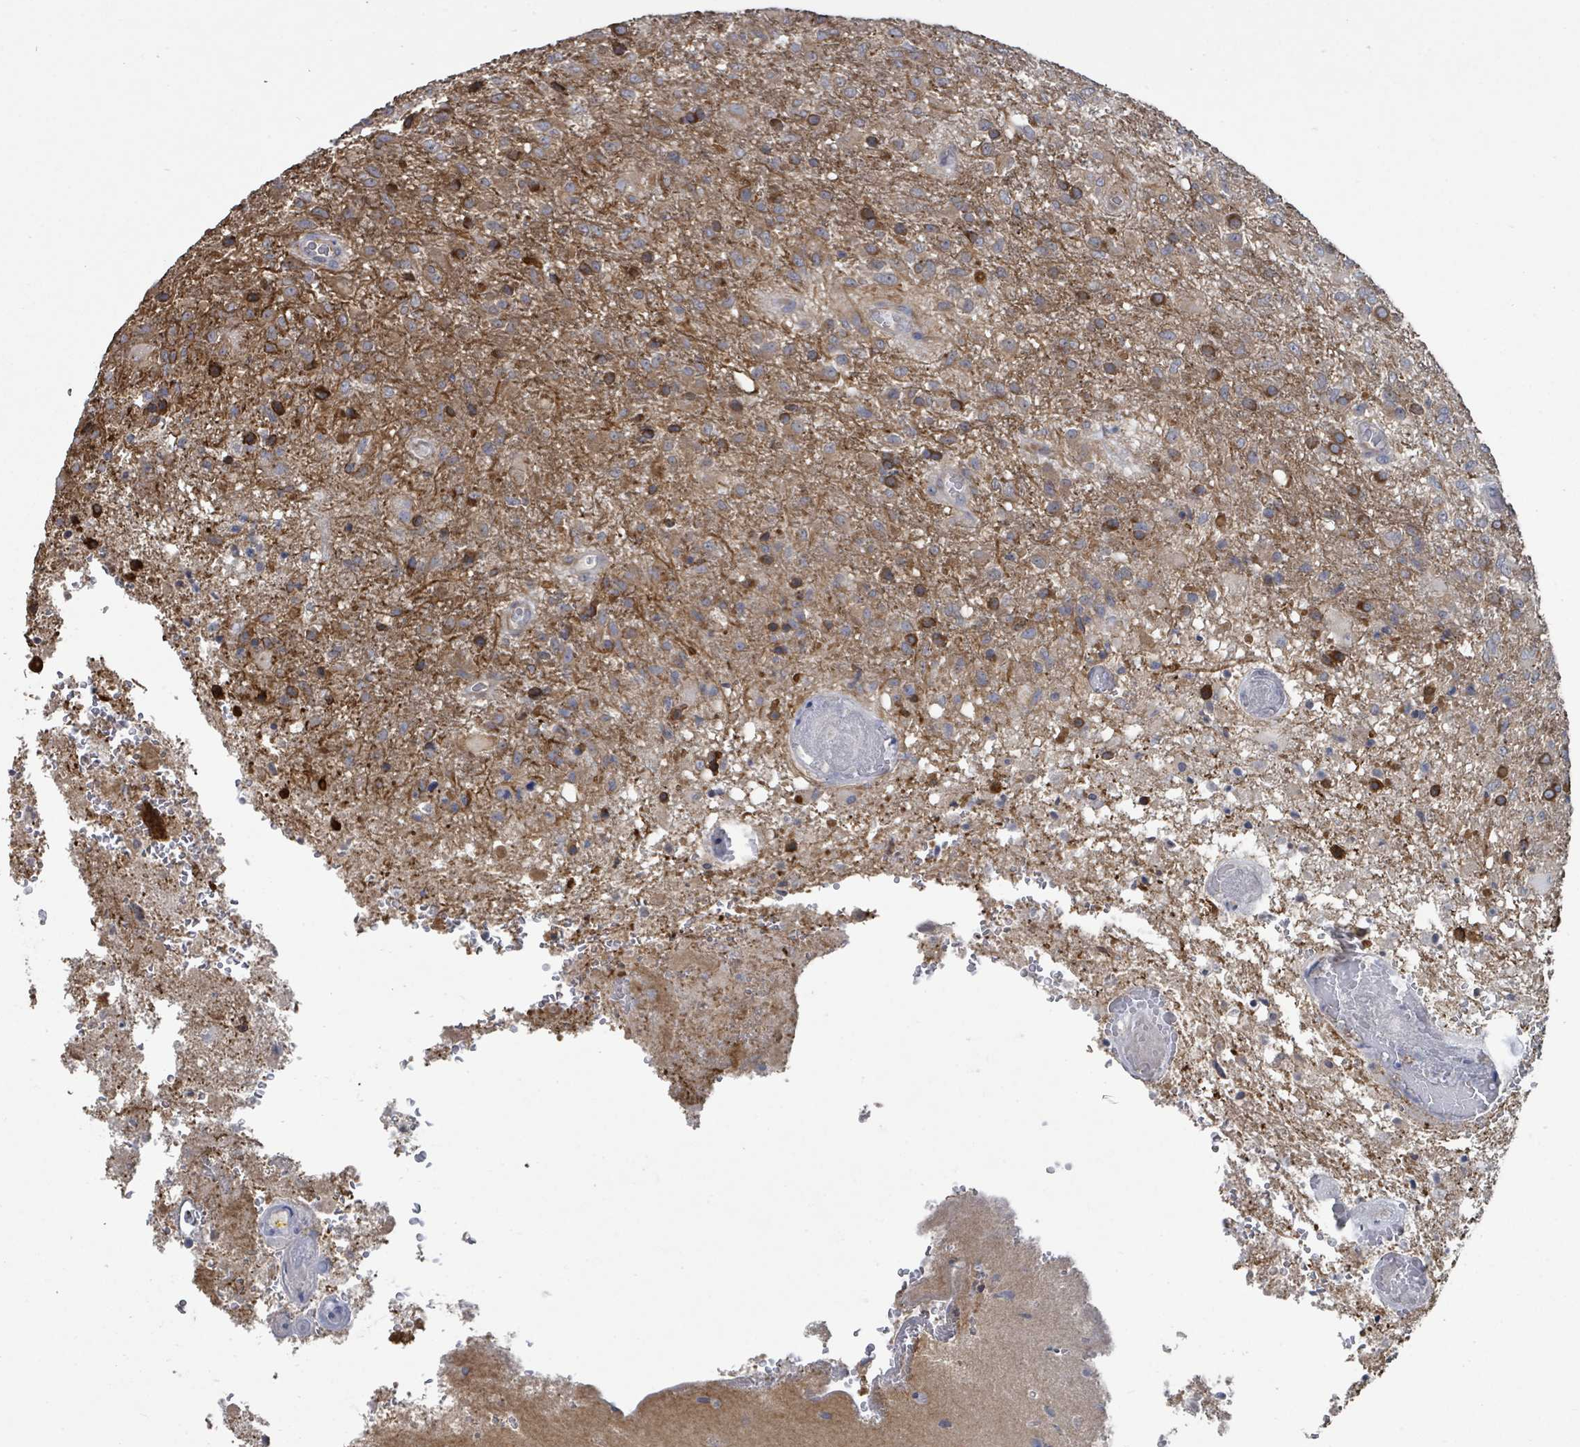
{"staining": {"intensity": "strong", "quantity": "25%-75%", "location": "cytoplasmic/membranous"}, "tissue": "glioma", "cell_type": "Tumor cells", "image_type": "cancer", "snomed": [{"axis": "morphology", "description": "Glioma, malignant, High grade"}, {"axis": "topography", "description": "Brain"}], "caption": "This histopathology image displays IHC staining of high-grade glioma (malignant), with high strong cytoplasmic/membranous expression in about 25%-75% of tumor cells.", "gene": "SLC9A7", "patient": {"sex": "female", "age": 74}}